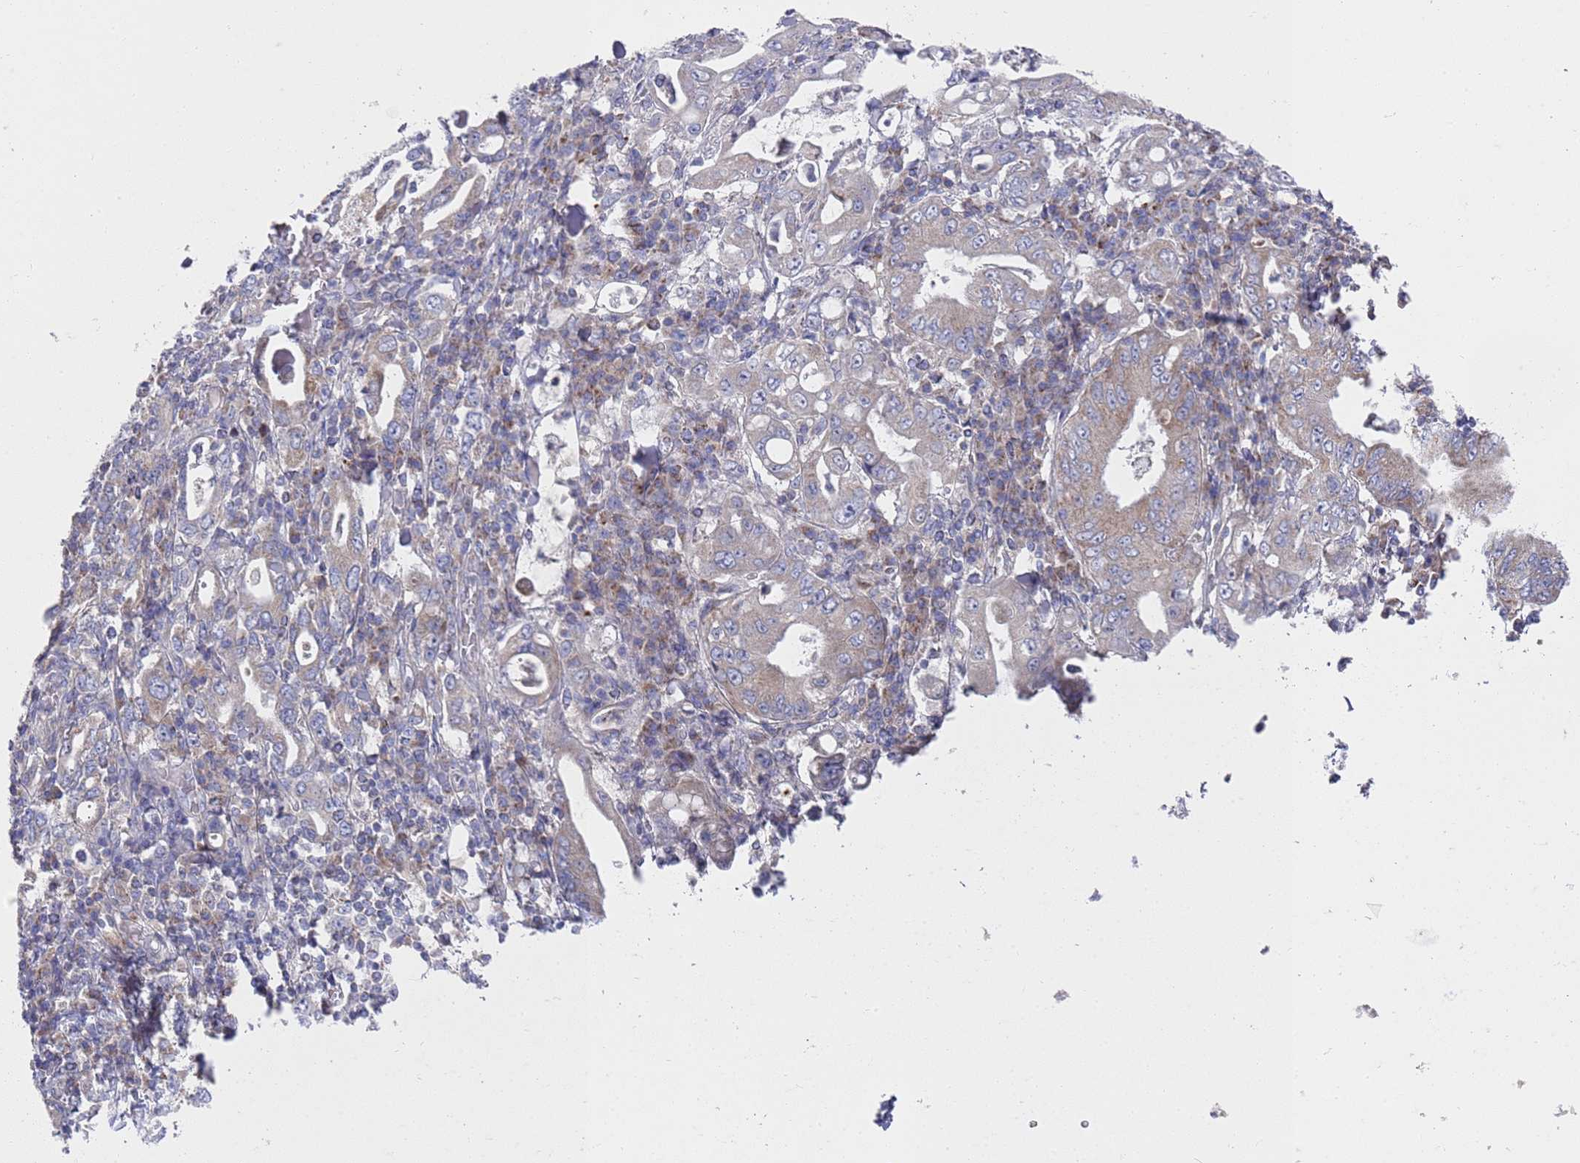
{"staining": {"intensity": "moderate", "quantity": "25%-75%", "location": "cytoplasmic/membranous"}, "tissue": "stomach cancer", "cell_type": "Tumor cells", "image_type": "cancer", "snomed": [{"axis": "morphology", "description": "Normal tissue, NOS"}, {"axis": "morphology", "description": "Adenocarcinoma, NOS"}, {"axis": "topography", "description": "Esophagus"}, {"axis": "topography", "description": "Stomach, upper"}, {"axis": "topography", "description": "Peripheral nerve tissue"}], "caption": "Protein staining demonstrates moderate cytoplasmic/membranous staining in about 25%-75% of tumor cells in stomach cancer (adenocarcinoma).", "gene": "NPEPPS", "patient": {"sex": "male", "age": 62}}